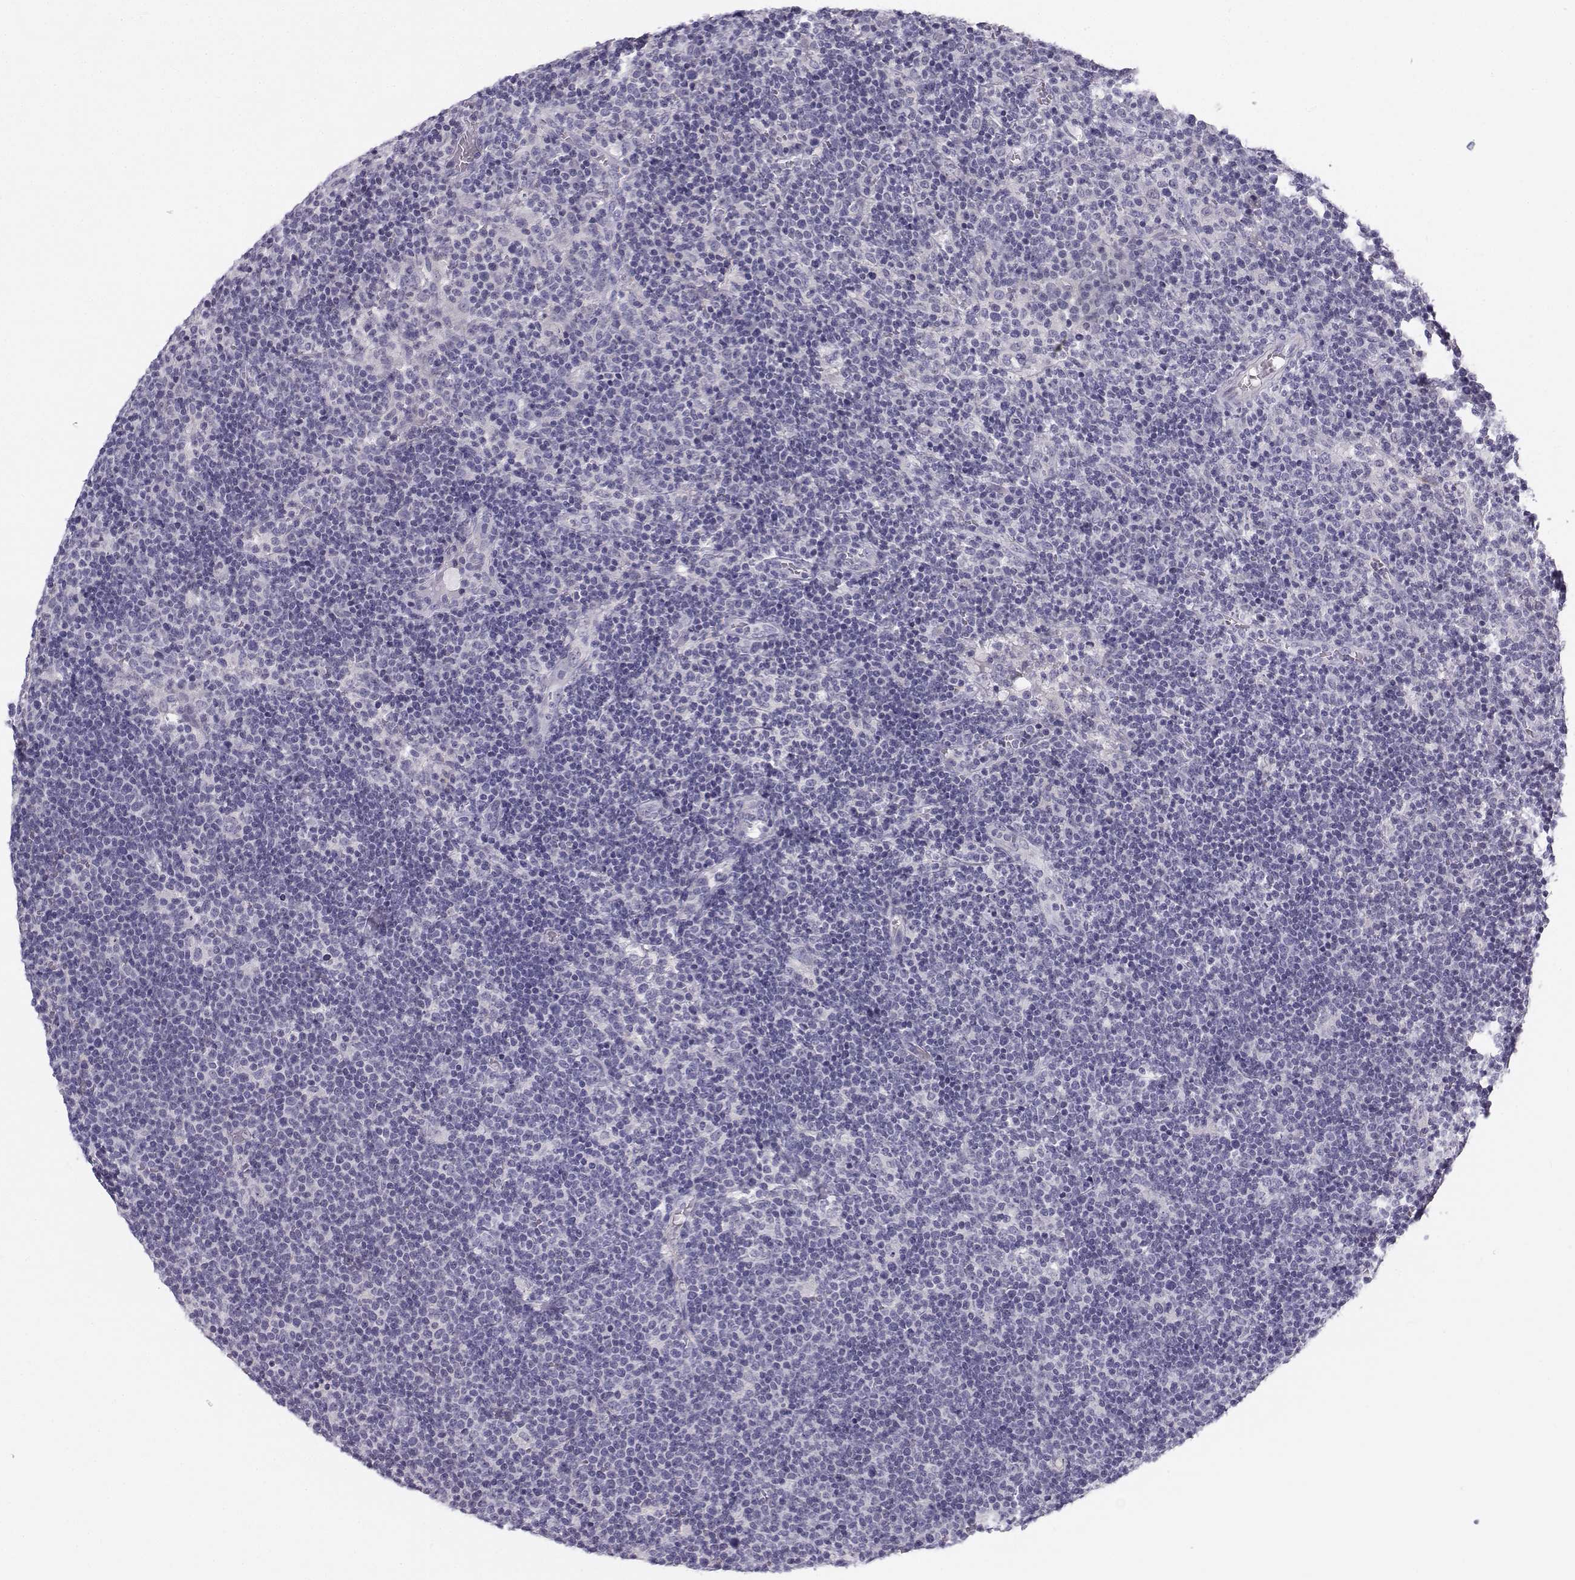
{"staining": {"intensity": "negative", "quantity": "none", "location": "none"}, "tissue": "lymphoma", "cell_type": "Tumor cells", "image_type": "cancer", "snomed": [{"axis": "morphology", "description": "Malignant lymphoma, non-Hodgkin's type, High grade"}, {"axis": "topography", "description": "Lymph node"}], "caption": "An immunohistochemistry image of malignant lymphoma, non-Hodgkin's type (high-grade) is shown. There is no staining in tumor cells of malignant lymphoma, non-Hodgkin's type (high-grade).", "gene": "SYCE1", "patient": {"sex": "male", "age": 61}}